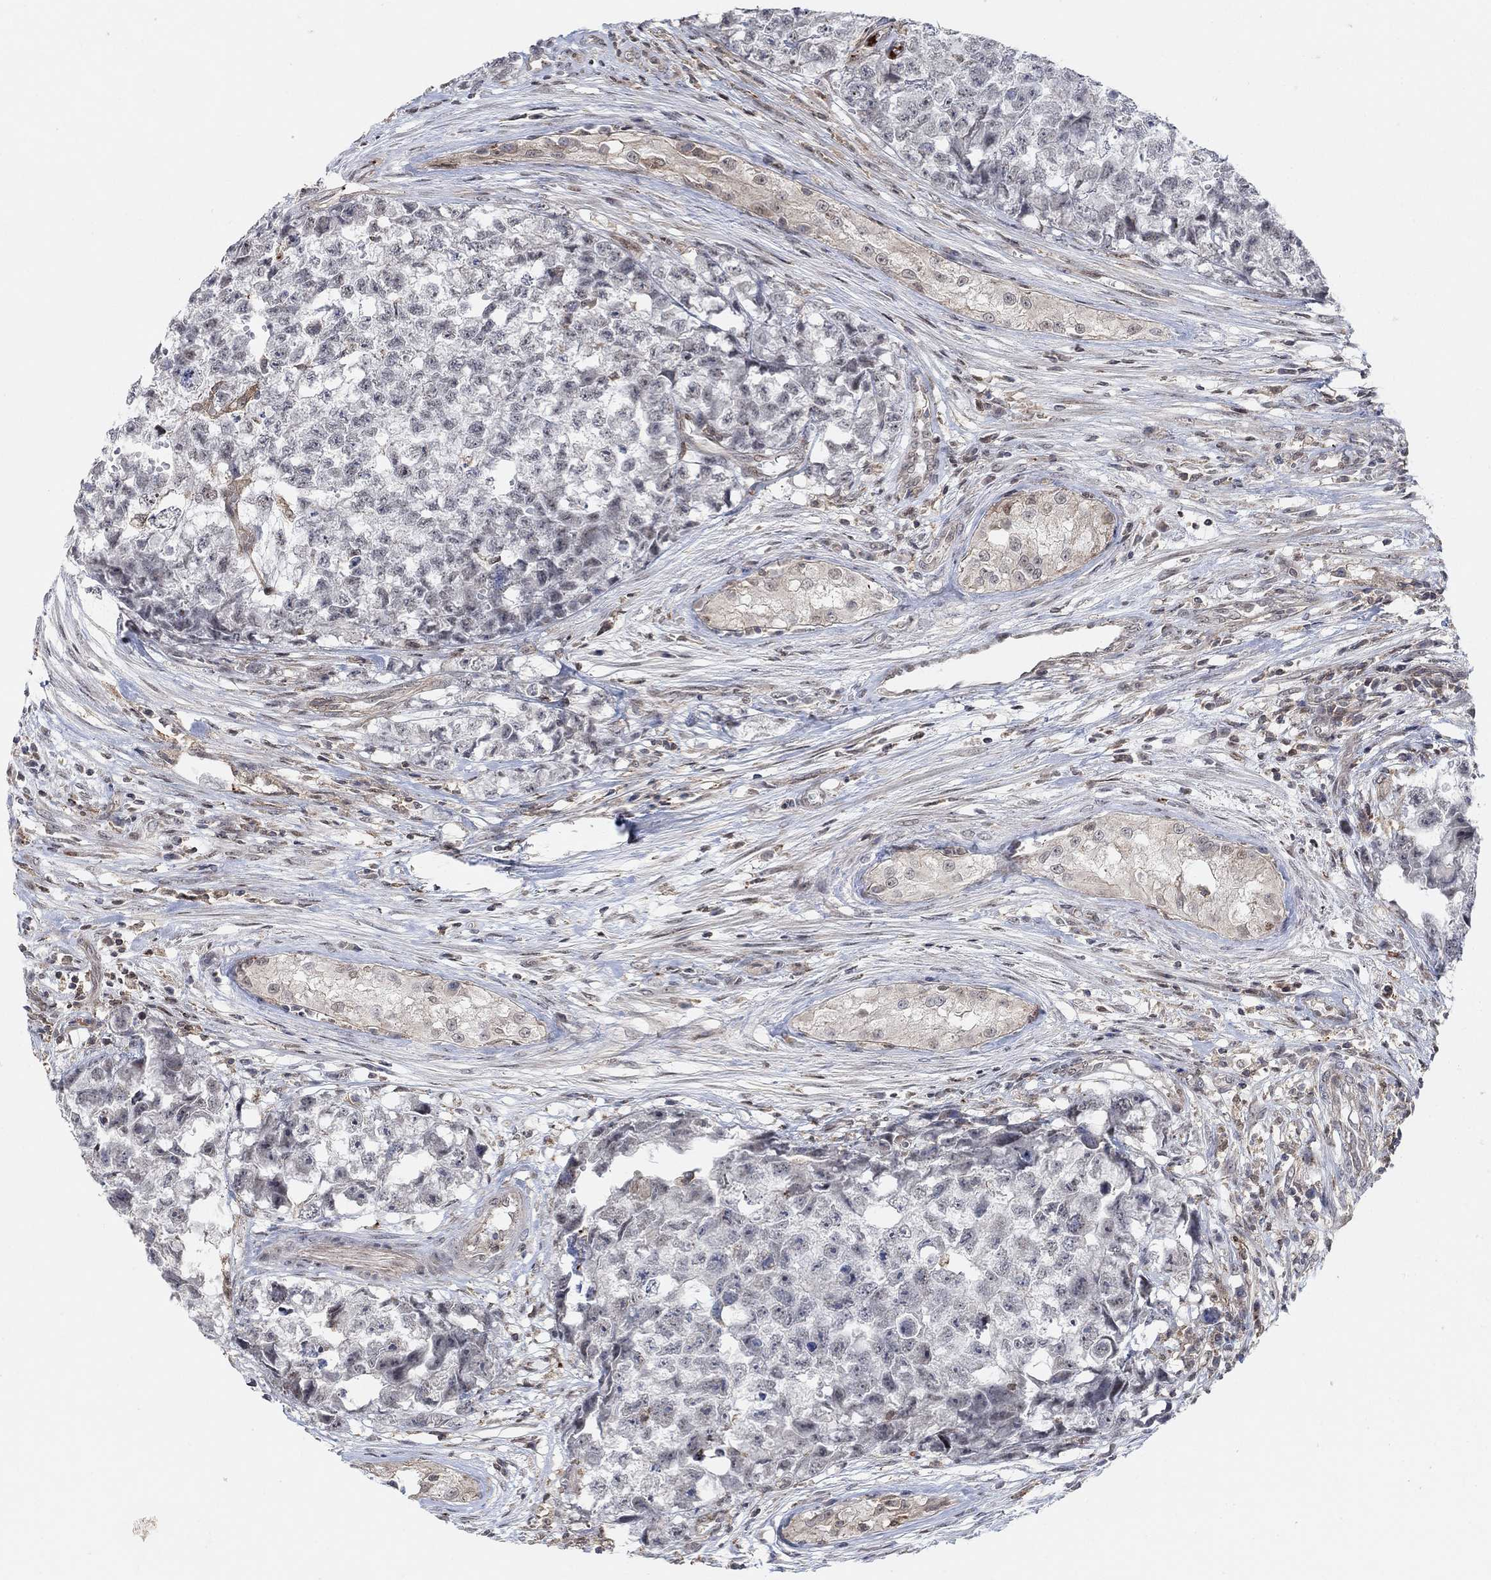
{"staining": {"intensity": "negative", "quantity": "none", "location": "none"}, "tissue": "testis cancer", "cell_type": "Tumor cells", "image_type": "cancer", "snomed": [{"axis": "morphology", "description": "Seminoma, NOS"}, {"axis": "morphology", "description": "Carcinoma, Embryonal, NOS"}, {"axis": "topography", "description": "Testis"}], "caption": "Tumor cells show no significant expression in testis cancer.", "gene": "PWWP2B", "patient": {"sex": "male", "age": 22}}